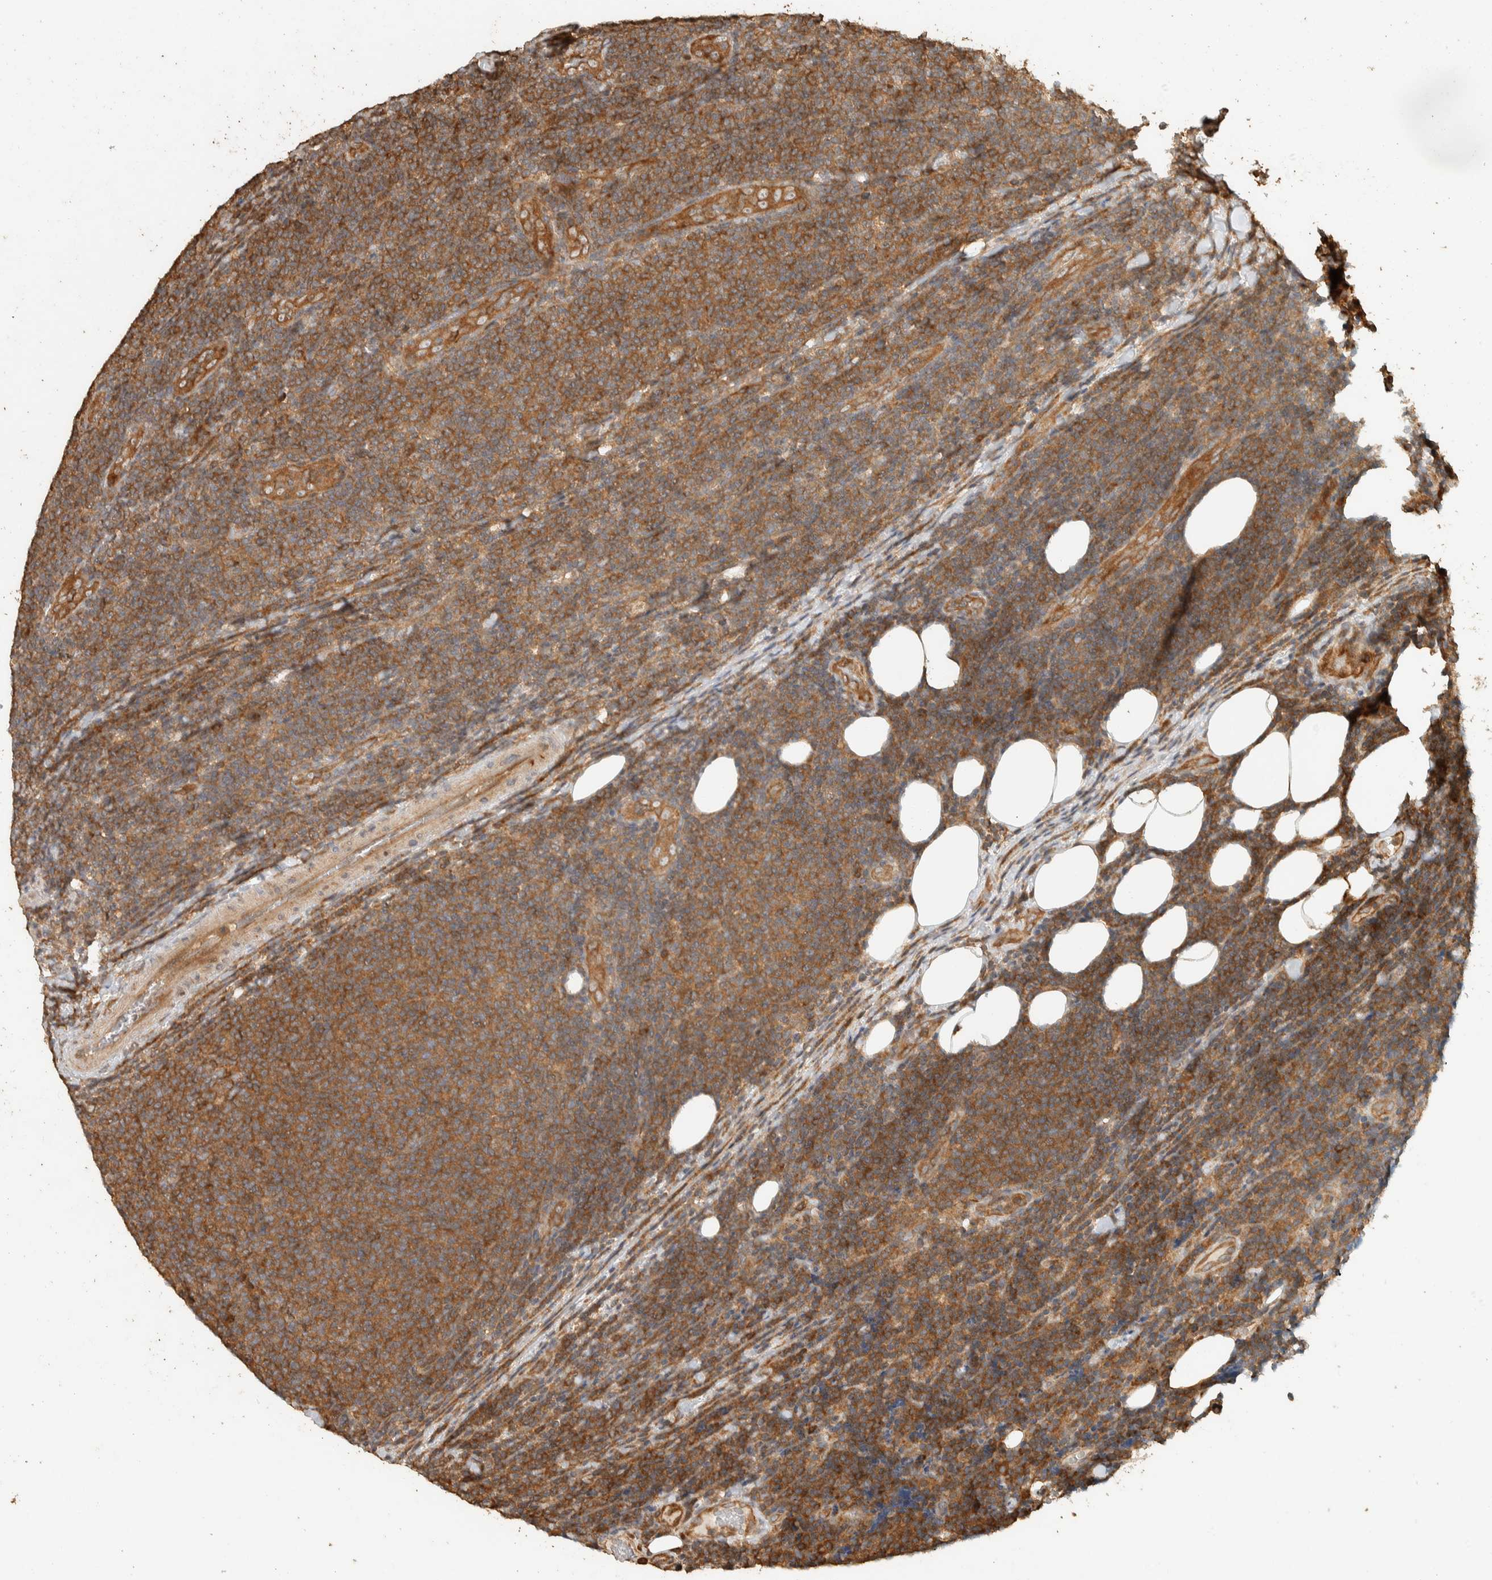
{"staining": {"intensity": "moderate", "quantity": ">75%", "location": "cytoplasmic/membranous"}, "tissue": "lymphoma", "cell_type": "Tumor cells", "image_type": "cancer", "snomed": [{"axis": "morphology", "description": "Malignant lymphoma, non-Hodgkin's type, Low grade"}, {"axis": "topography", "description": "Lymph node"}], "caption": "Immunohistochemical staining of malignant lymphoma, non-Hodgkin's type (low-grade) reveals medium levels of moderate cytoplasmic/membranous protein staining in about >75% of tumor cells. The protein is shown in brown color, while the nuclei are stained blue.", "gene": "EXOC7", "patient": {"sex": "male", "age": 66}}